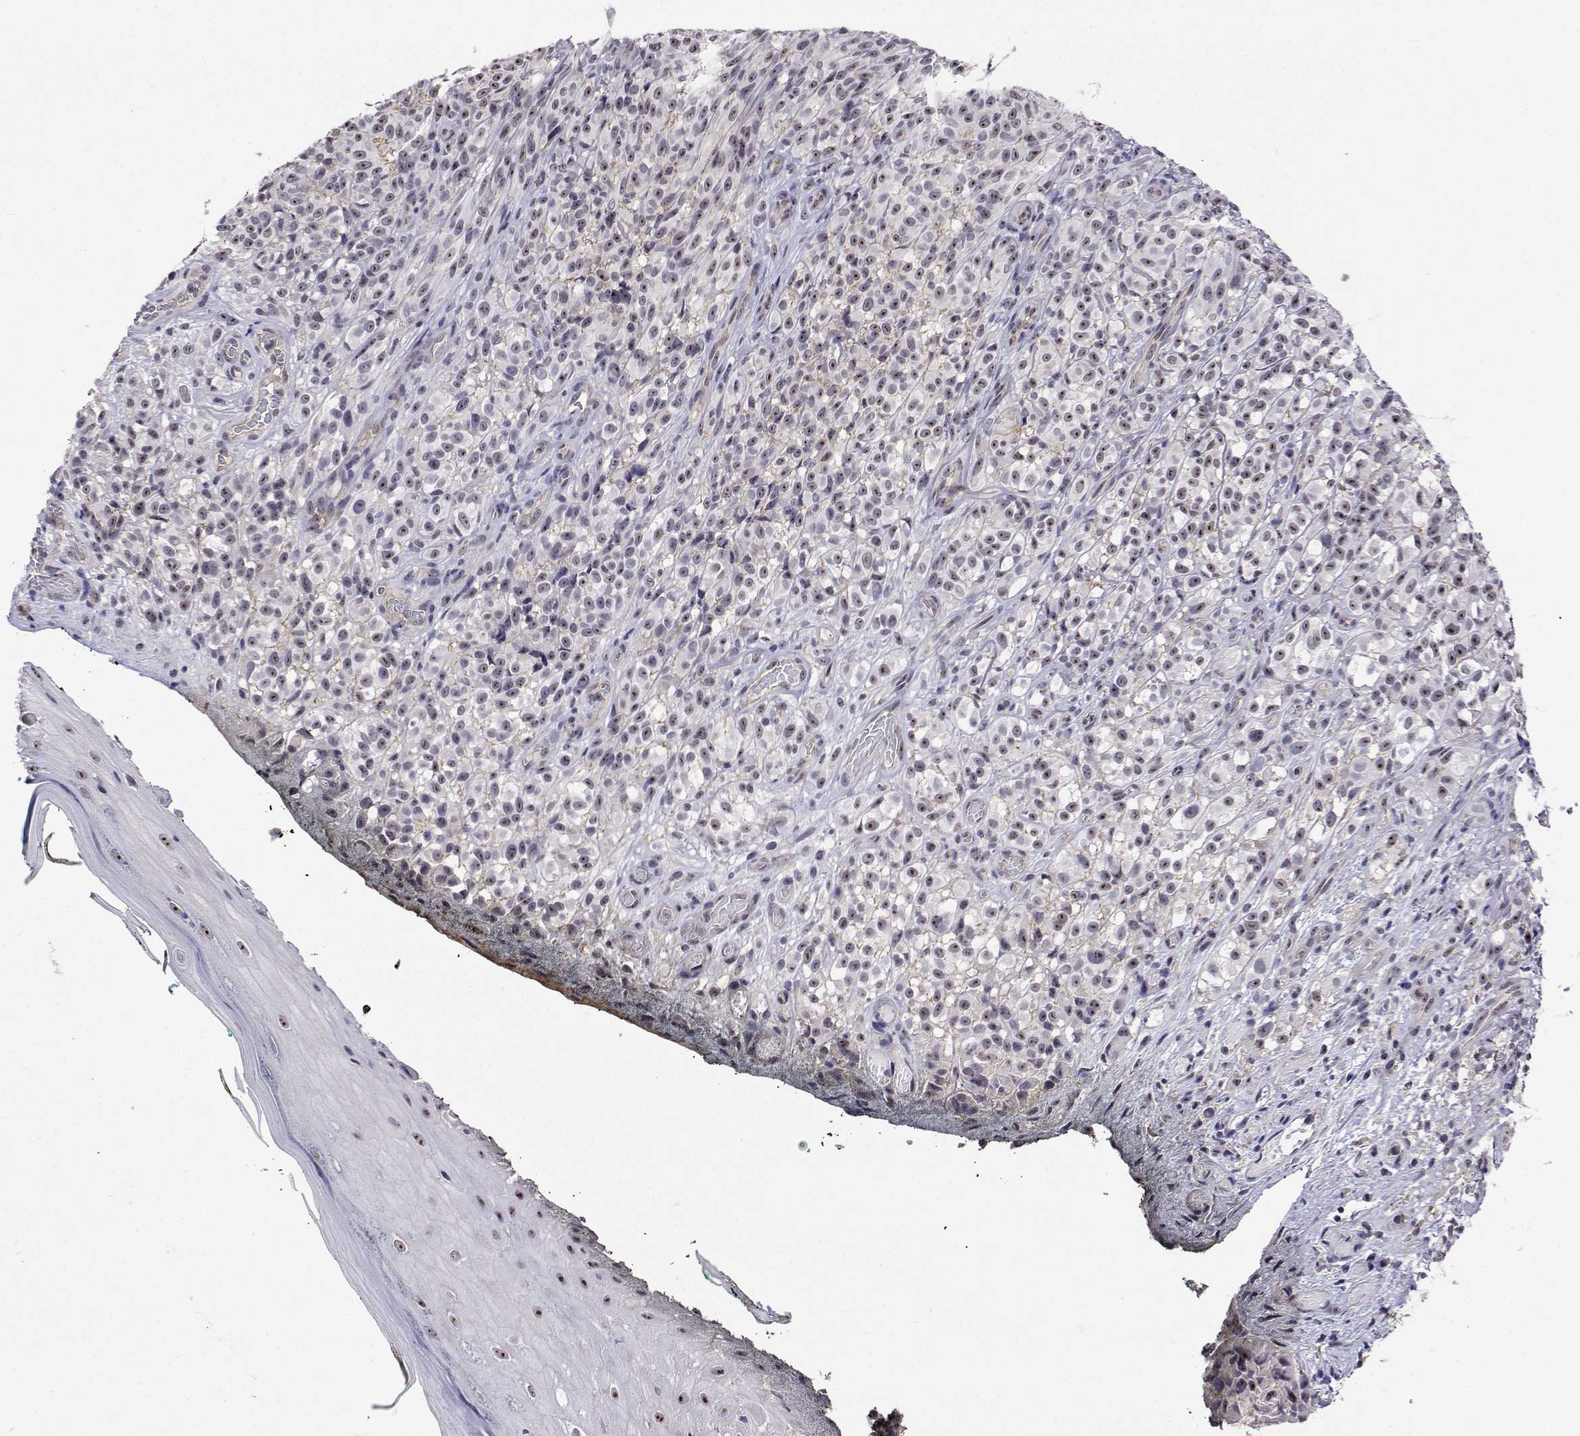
{"staining": {"intensity": "weak", "quantity": "25%-75%", "location": "nuclear"}, "tissue": "melanoma", "cell_type": "Tumor cells", "image_type": "cancer", "snomed": [{"axis": "morphology", "description": "Malignant melanoma, NOS"}, {"axis": "topography", "description": "Skin"}], "caption": "Immunohistochemistry staining of malignant melanoma, which exhibits low levels of weak nuclear staining in about 25%-75% of tumor cells indicating weak nuclear protein expression. The staining was performed using DAB (brown) for protein detection and nuclei were counterstained in hematoxylin (blue).", "gene": "NHP2", "patient": {"sex": "female", "age": 85}}